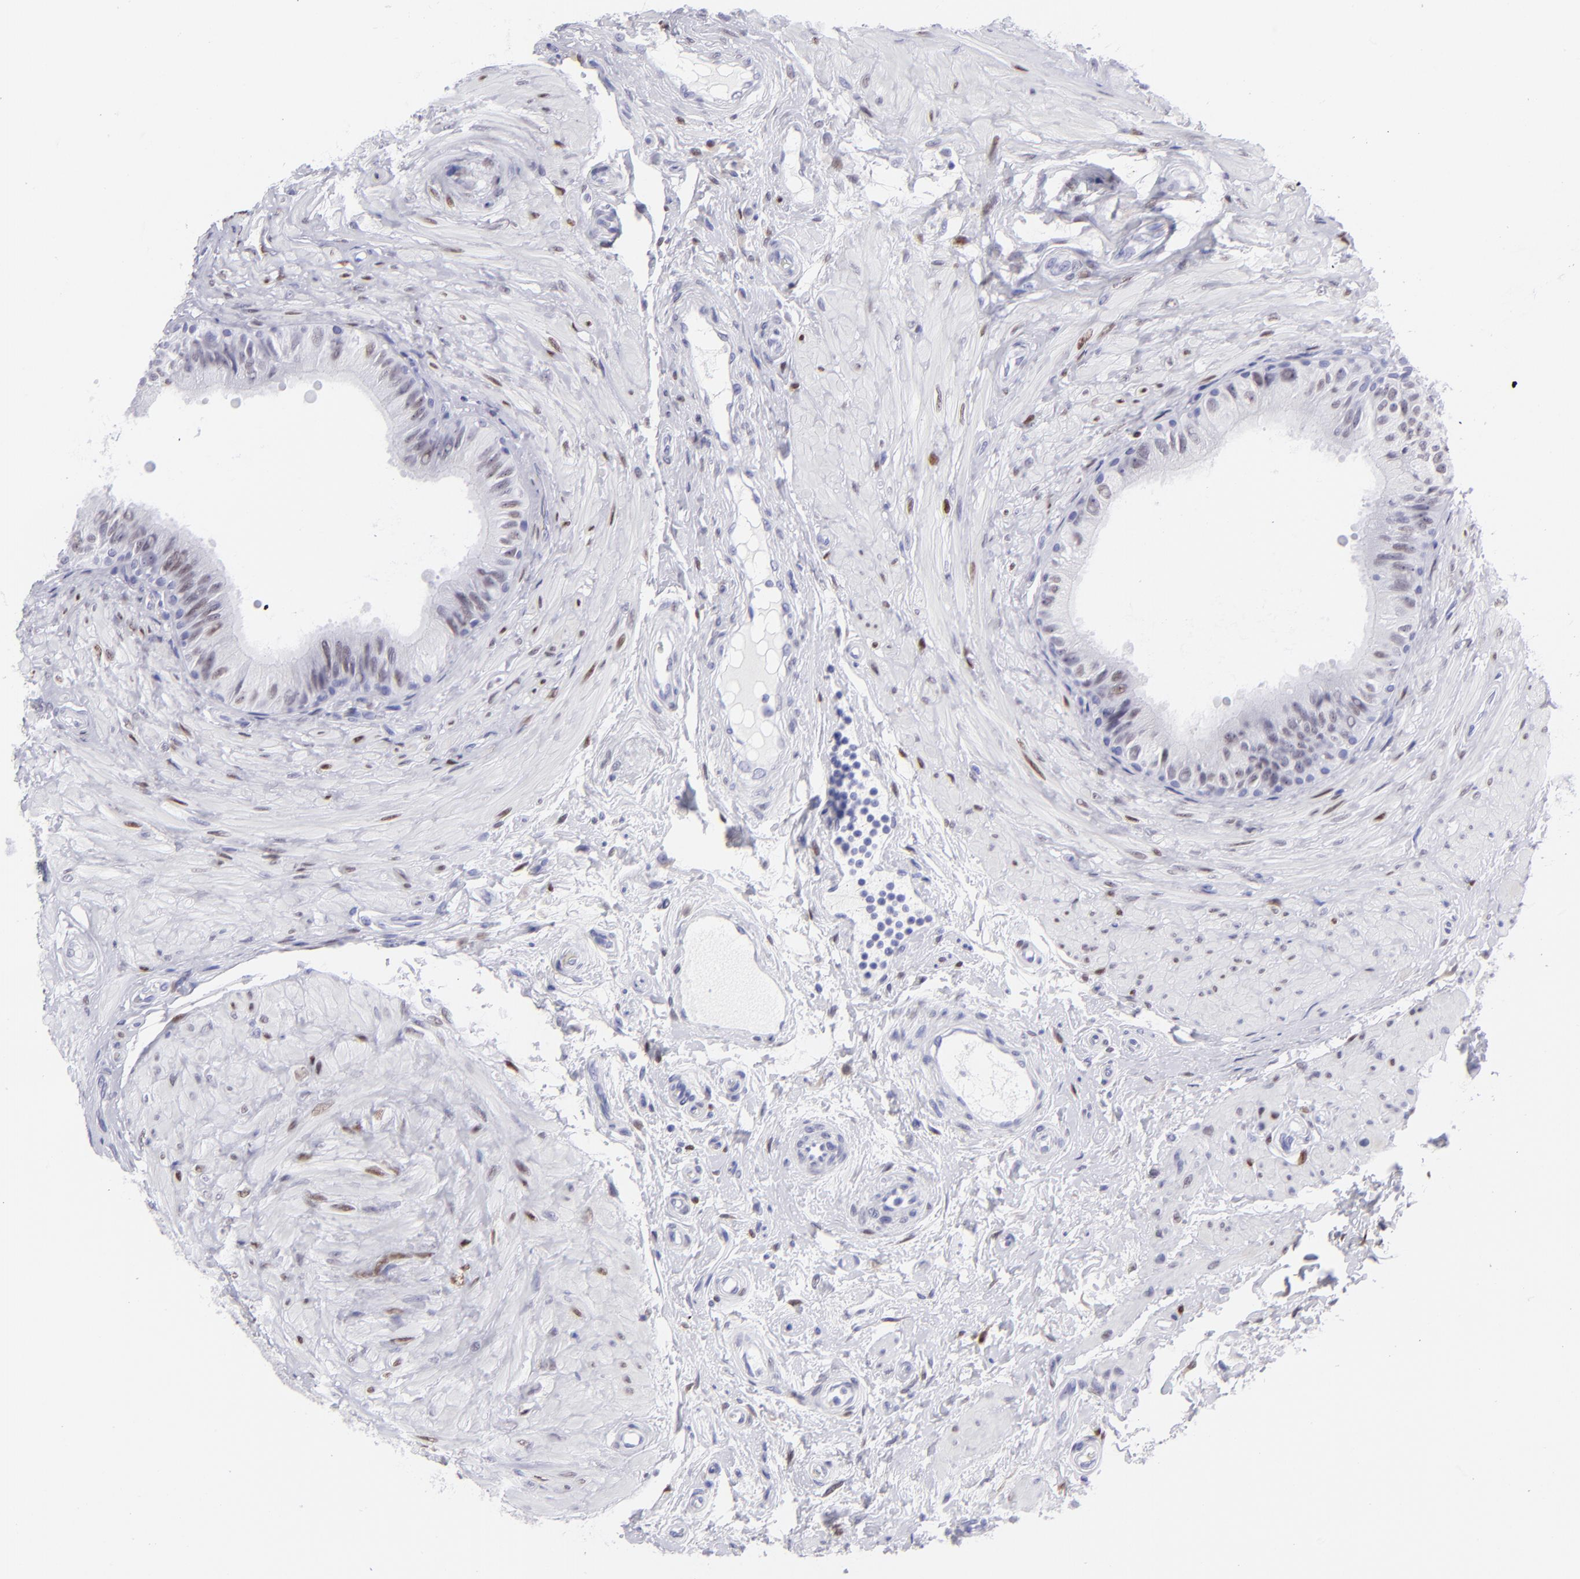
{"staining": {"intensity": "weak", "quantity": "25%-75%", "location": "nuclear"}, "tissue": "epididymis", "cell_type": "Glandular cells", "image_type": "normal", "snomed": [{"axis": "morphology", "description": "Normal tissue, NOS"}, {"axis": "topography", "description": "Epididymis"}], "caption": "Protein staining shows weak nuclear positivity in approximately 25%-75% of glandular cells in benign epididymis.", "gene": "MITF", "patient": {"sex": "male", "age": 68}}